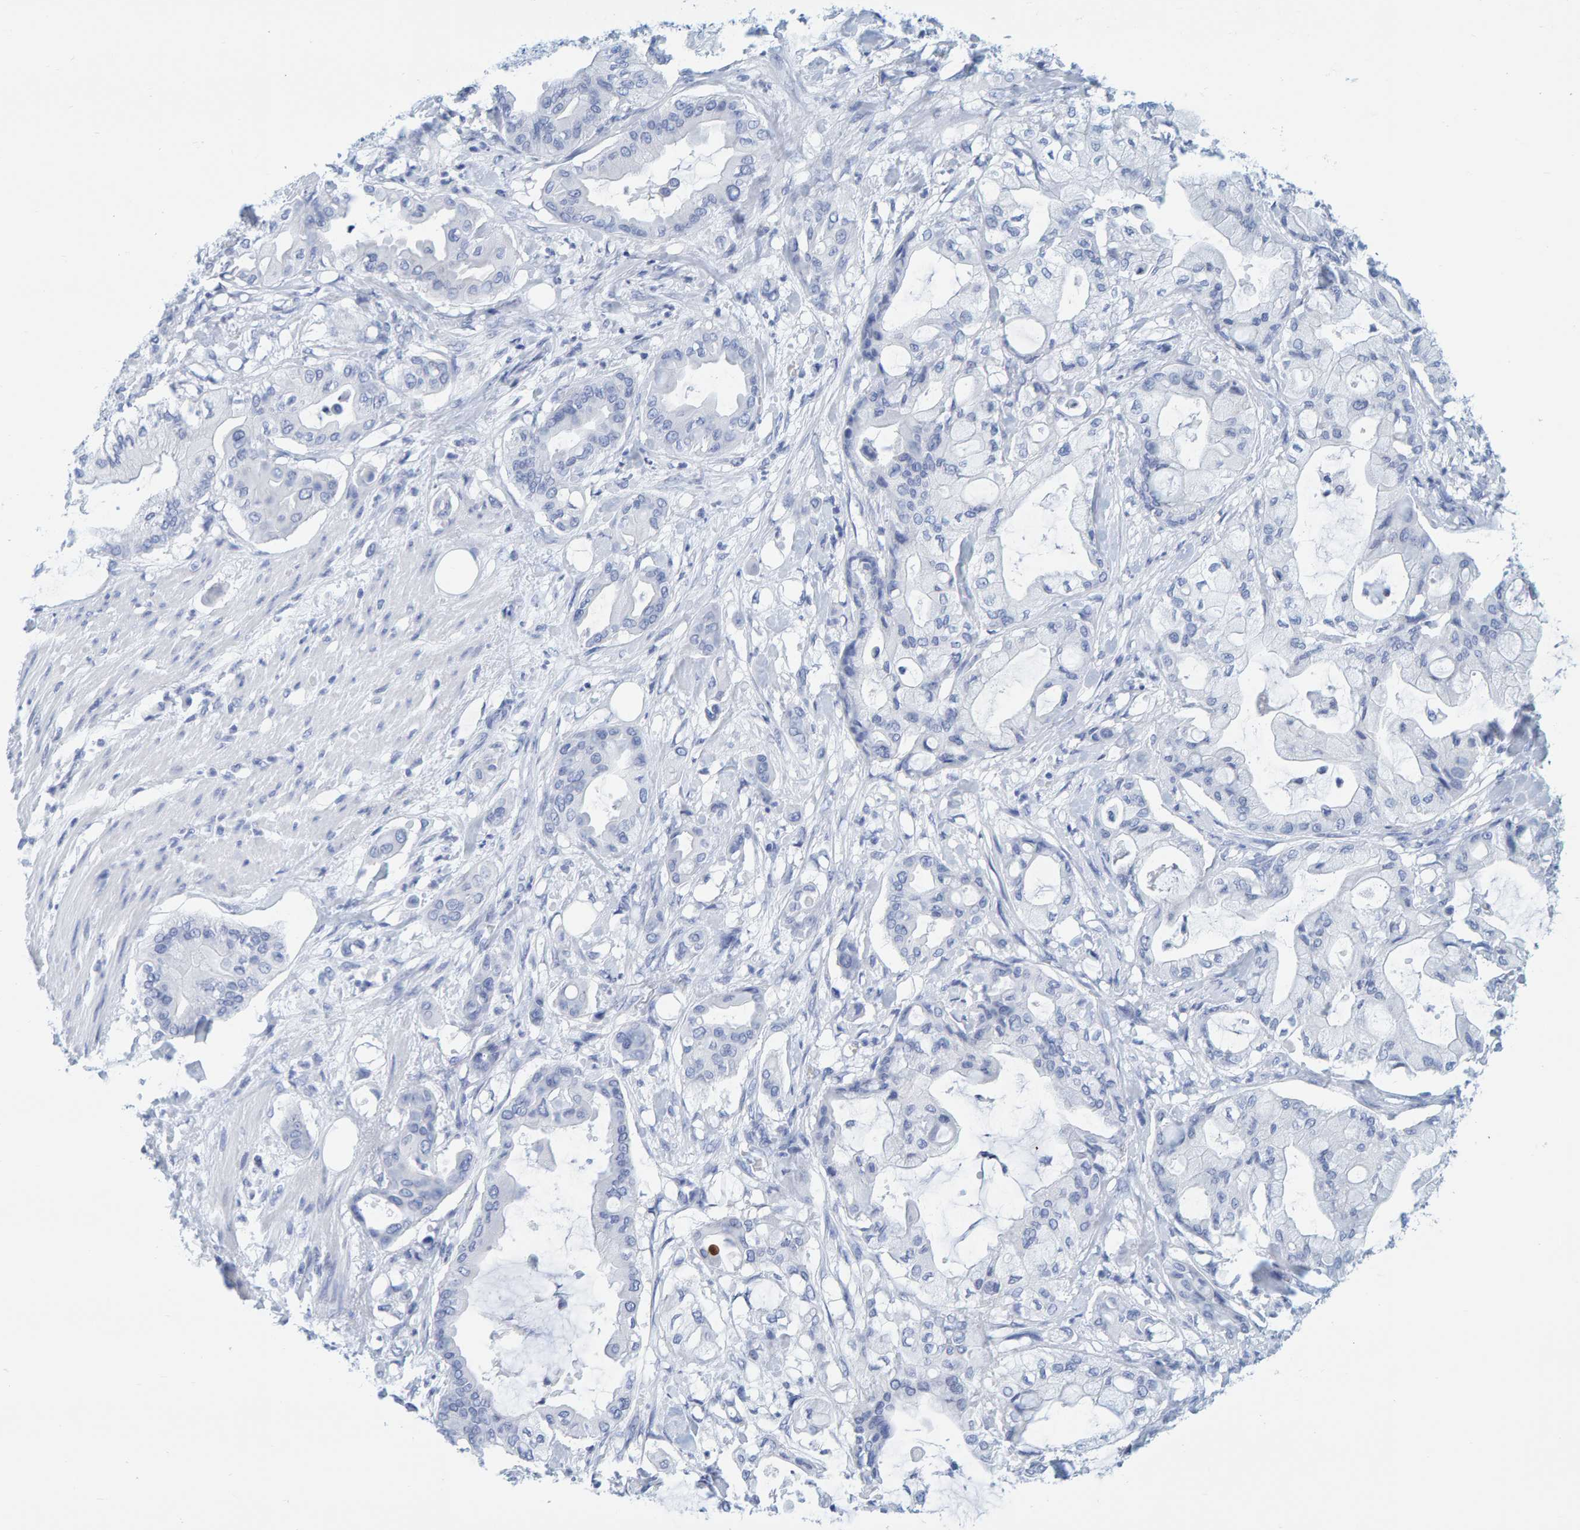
{"staining": {"intensity": "negative", "quantity": "none", "location": "none"}, "tissue": "pancreatic cancer", "cell_type": "Tumor cells", "image_type": "cancer", "snomed": [{"axis": "morphology", "description": "Adenocarcinoma, NOS"}, {"axis": "morphology", "description": "Adenocarcinoma, metastatic, NOS"}, {"axis": "topography", "description": "Lymph node"}, {"axis": "topography", "description": "Pancreas"}, {"axis": "topography", "description": "Duodenum"}], "caption": "Immunohistochemistry of human pancreatic cancer (metastatic adenocarcinoma) shows no staining in tumor cells. (Stains: DAB immunohistochemistry (IHC) with hematoxylin counter stain, Microscopy: brightfield microscopy at high magnification).", "gene": "SFTPC", "patient": {"sex": "female", "age": 64}}